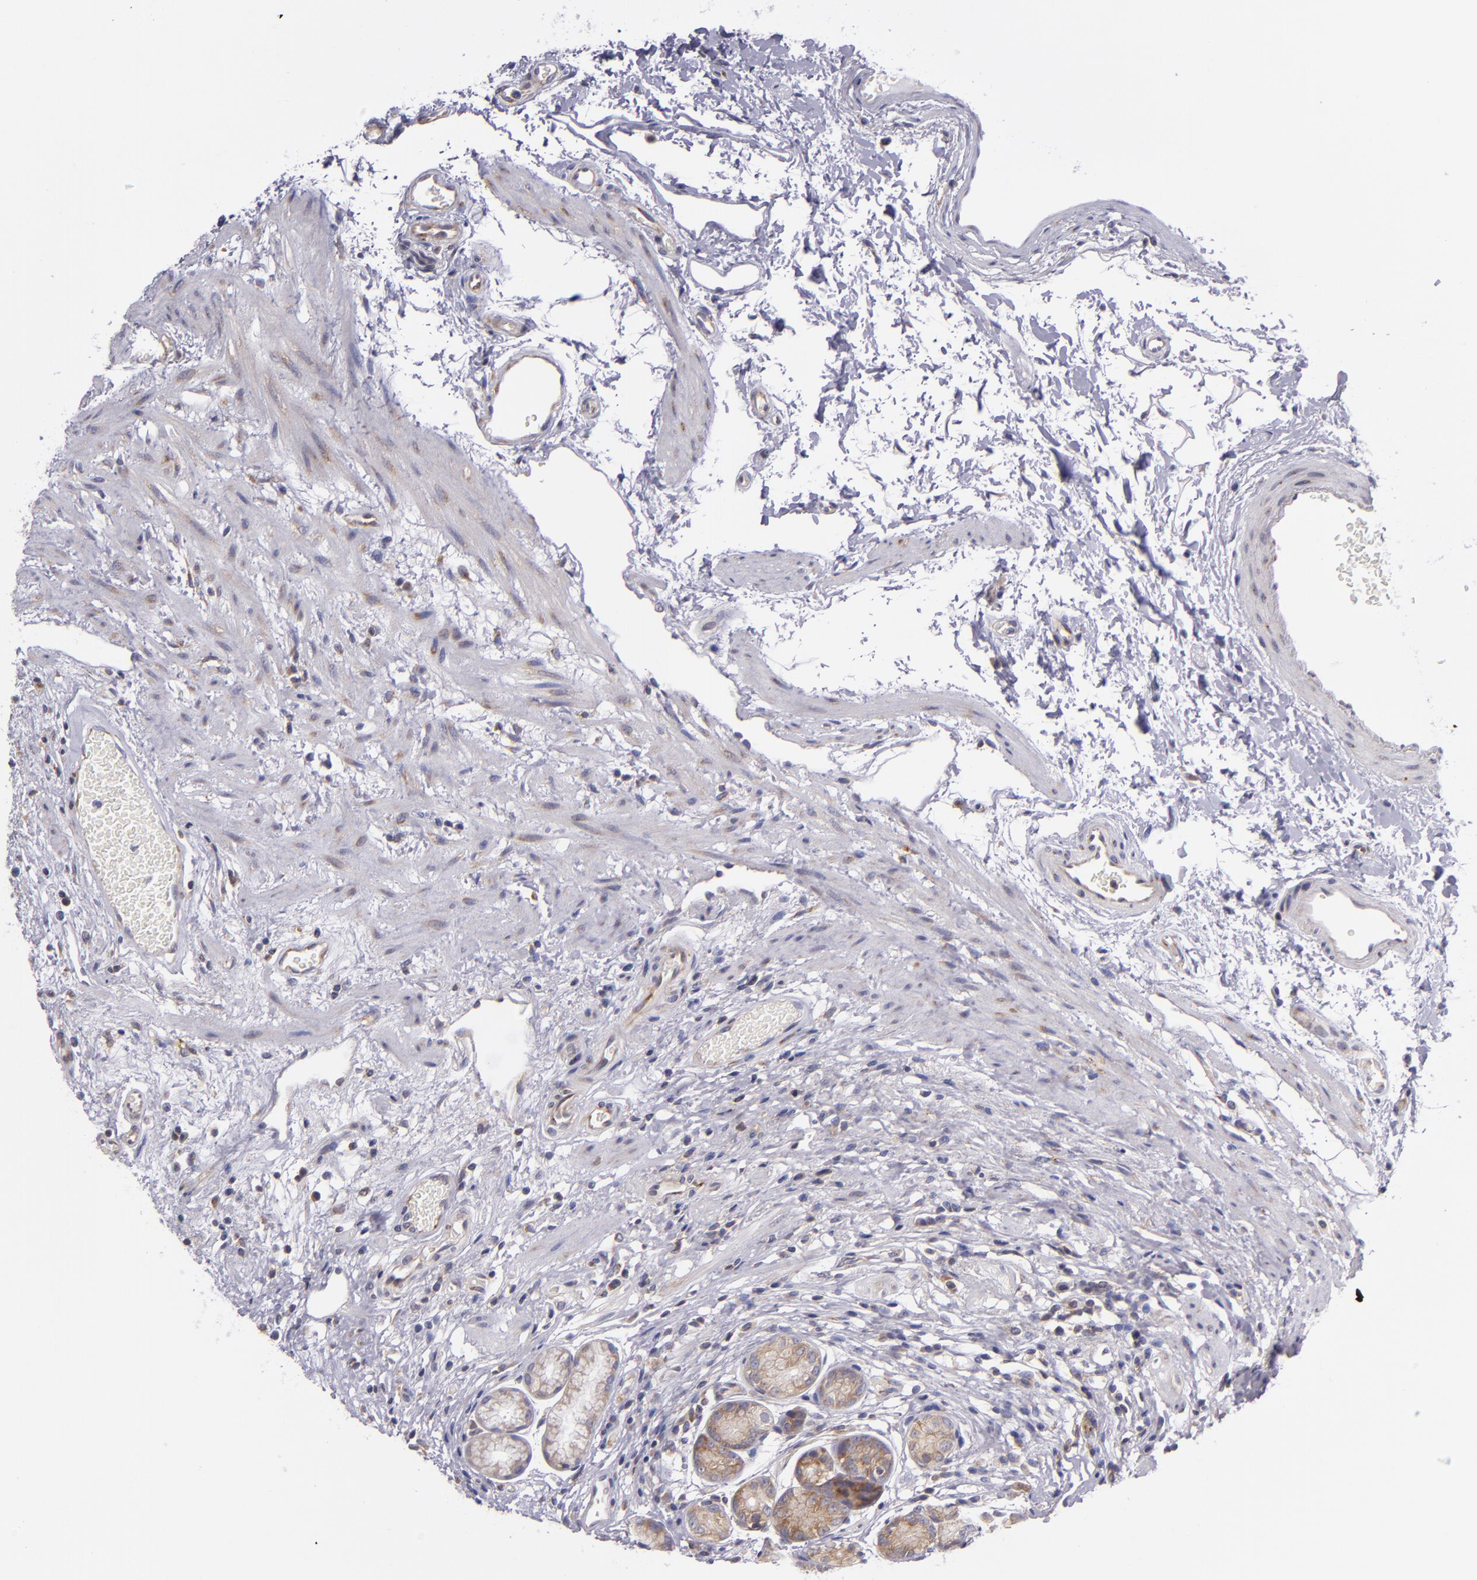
{"staining": {"intensity": "moderate", "quantity": "<25%", "location": "cytoplasmic/membranous"}, "tissue": "stomach", "cell_type": "Glandular cells", "image_type": "normal", "snomed": [{"axis": "morphology", "description": "Normal tissue, NOS"}, {"axis": "morphology", "description": "Inflammation, NOS"}, {"axis": "topography", "description": "Stomach, lower"}], "caption": "Immunohistochemistry (DAB (3,3'-diaminobenzidine)) staining of normal human stomach demonstrates moderate cytoplasmic/membranous protein expression in approximately <25% of glandular cells.", "gene": "UPF3B", "patient": {"sex": "male", "age": 59}}